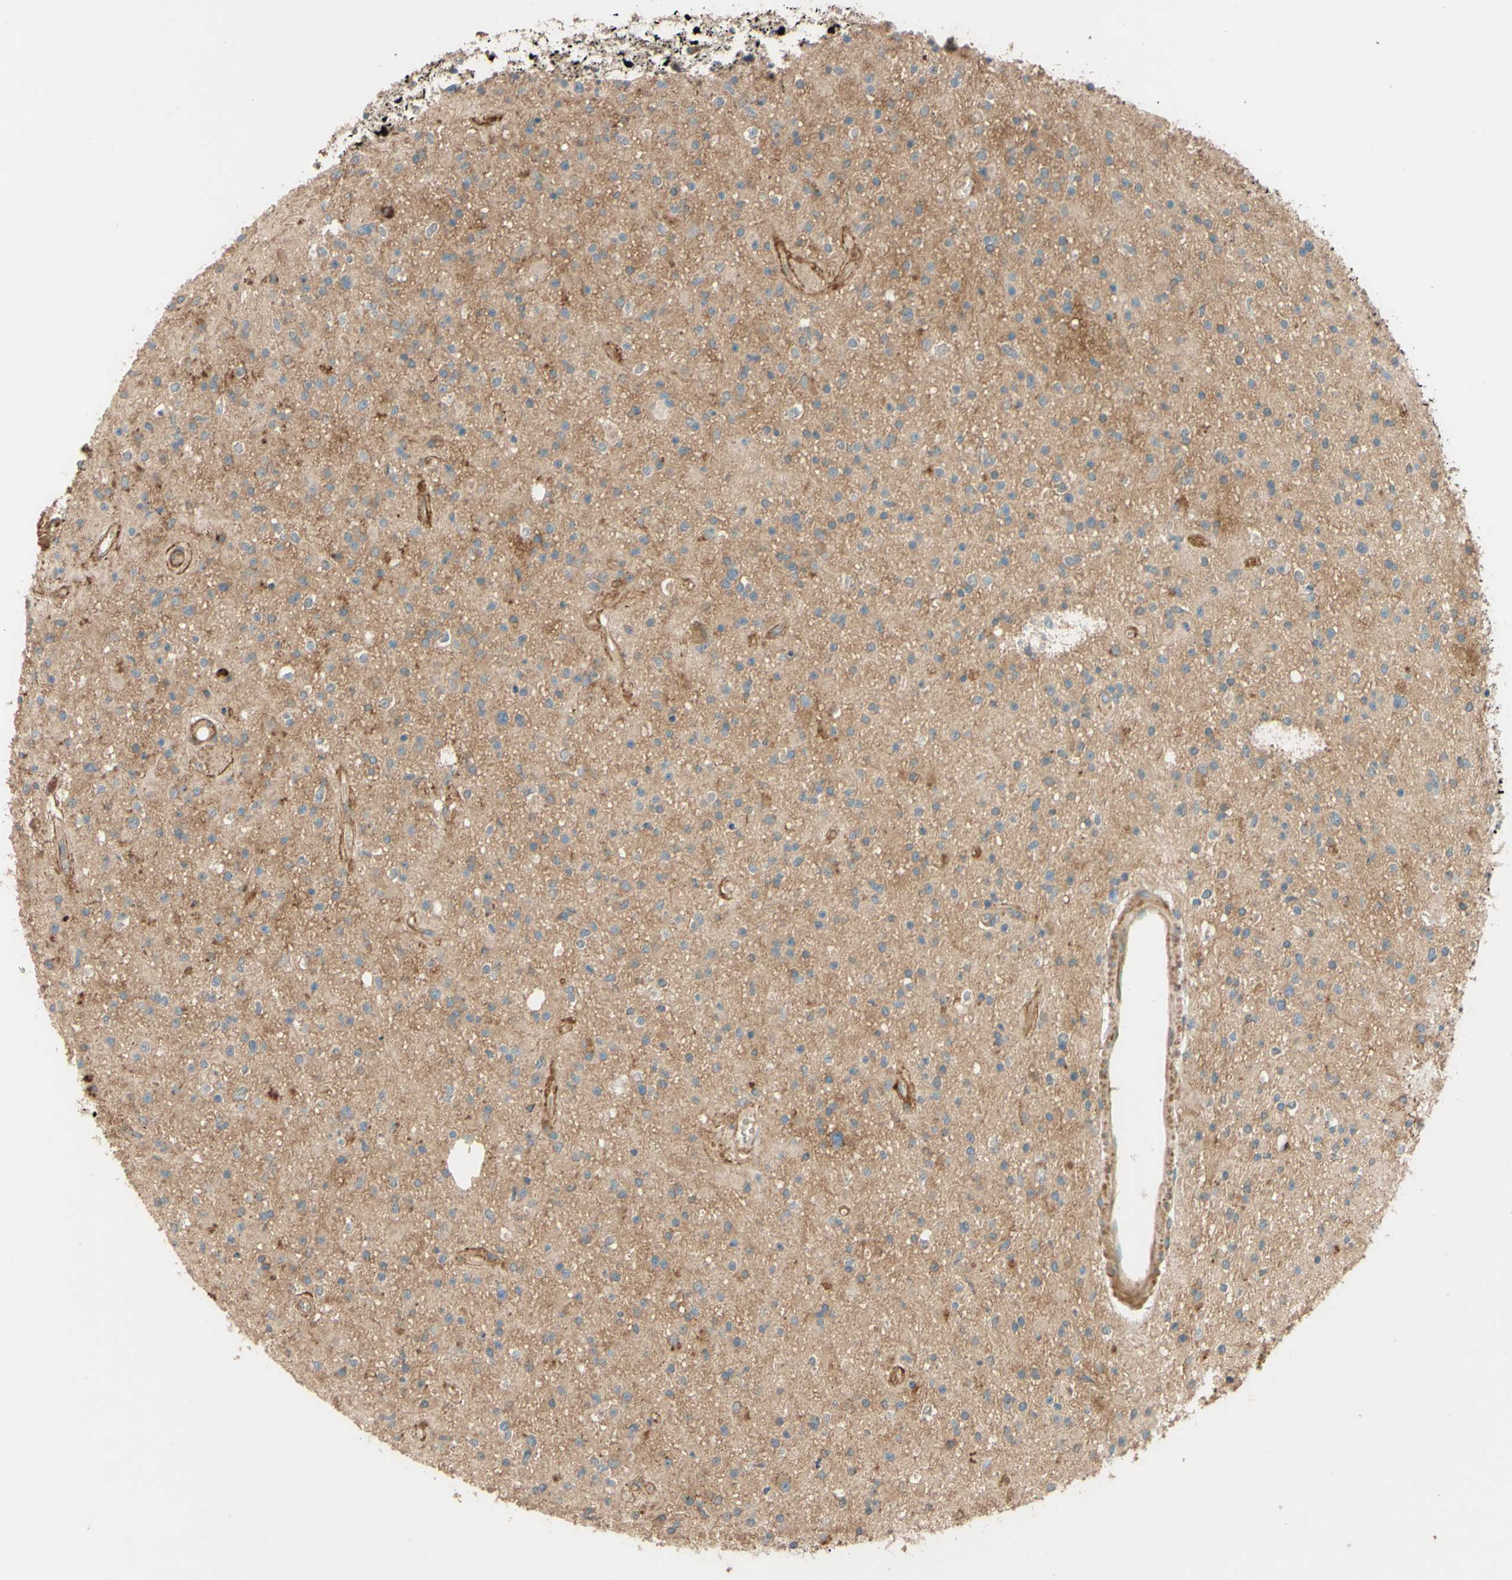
{"staining": {"intensity": "moderate", "quantity": "25%-75%", "location": "cytoplasmic/membranous"}, "tissue": "glioma", "cell_type": "Tumor cells", "image_type": "cancer", "snomed": [{"axis": "morphology", "description": "Glioma, malignant, High grade"}, {"axis": "topography", "description": "Brain"}], "caption": "This micrograph displays immunohistochemistry (IHC) staining of malignant glioma (high-grade), with medium moderate cytoplasmic/membranous staining in about 25%-75% of tumor cells.", "gene": "ADAM17", "patient": {"sex": "male", "age": 33}}